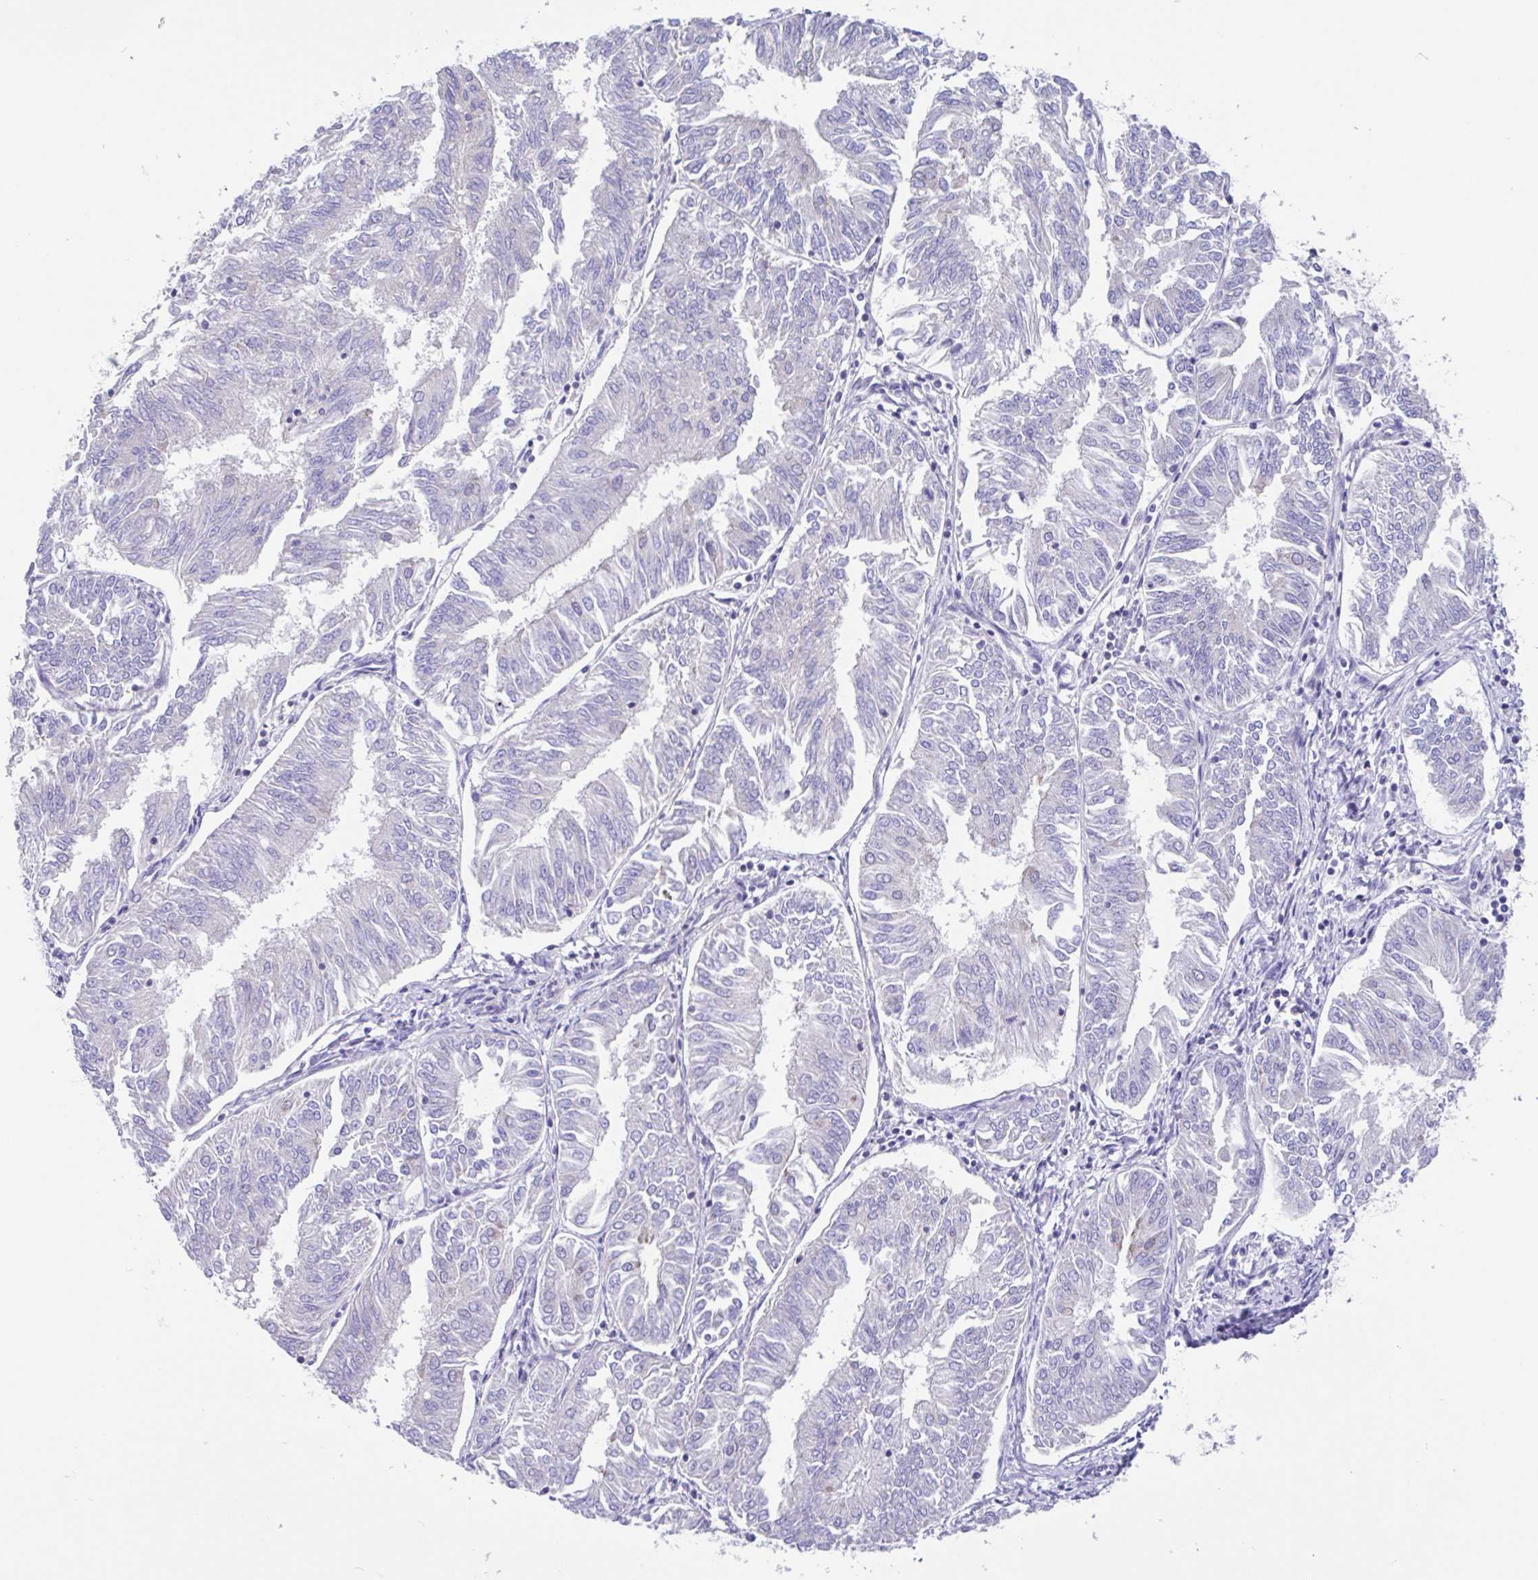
{"staining": {"intensity": "negative", "quantity": "none", "location": "none"}, "tissue": "endometrial cancer", "cell_type": "Tumor cells", "image_type": "cancer", "snomed": [{"axis": "morphology", "description": "Adenocarcinoma, NOS"}, {"axis": "topography", "description": "Endometrium"}], "caption": "This is an immunohistochemistry image of human endometrial cancer. There is no expression in tumor cells.", "gene": "CCSAP", "patient": {"sex": "female", "age": 58}}